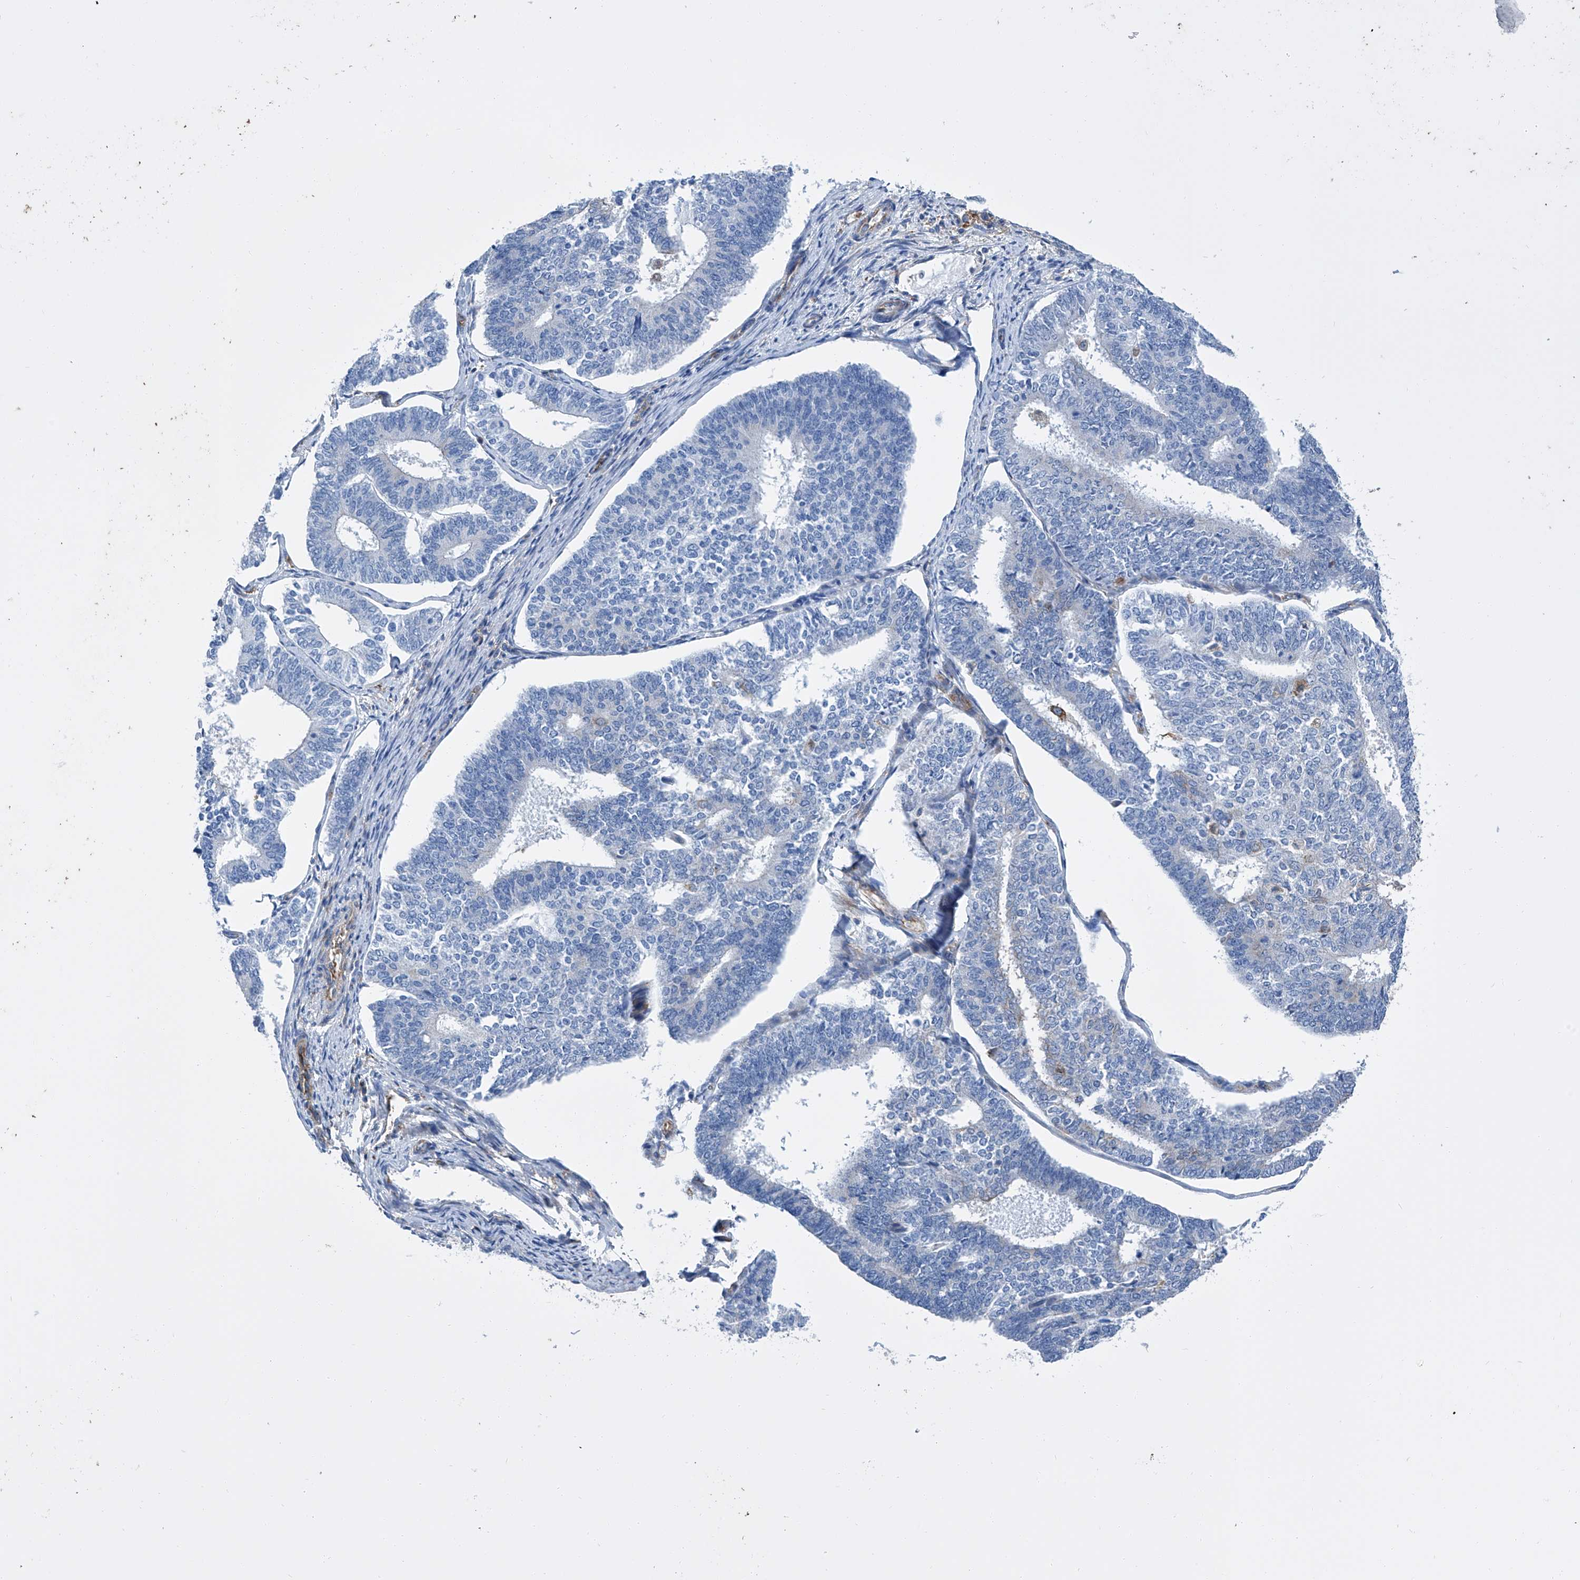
{"staining": {"intensity": "negative", "quantity": "none", "location": "none"}, "tissue": "endometrial cancer", "cell_type": "Tumor cells", "image_type": "cancer", "snomed": [{"axis": "morphology", "description": "Adenocarcinoma, NOS"}, {"axis": "topography", "description": "Endometrium"}], "caption": "Immunohistochemistry (IHC) photomicrograph of human endometrial cancer (adenocarcinoma) stained for a protein (brown), which demonstrates no positivity in tumor cells.", "gene": "GPT", "patient": {"sex": "female", "age": 70}}